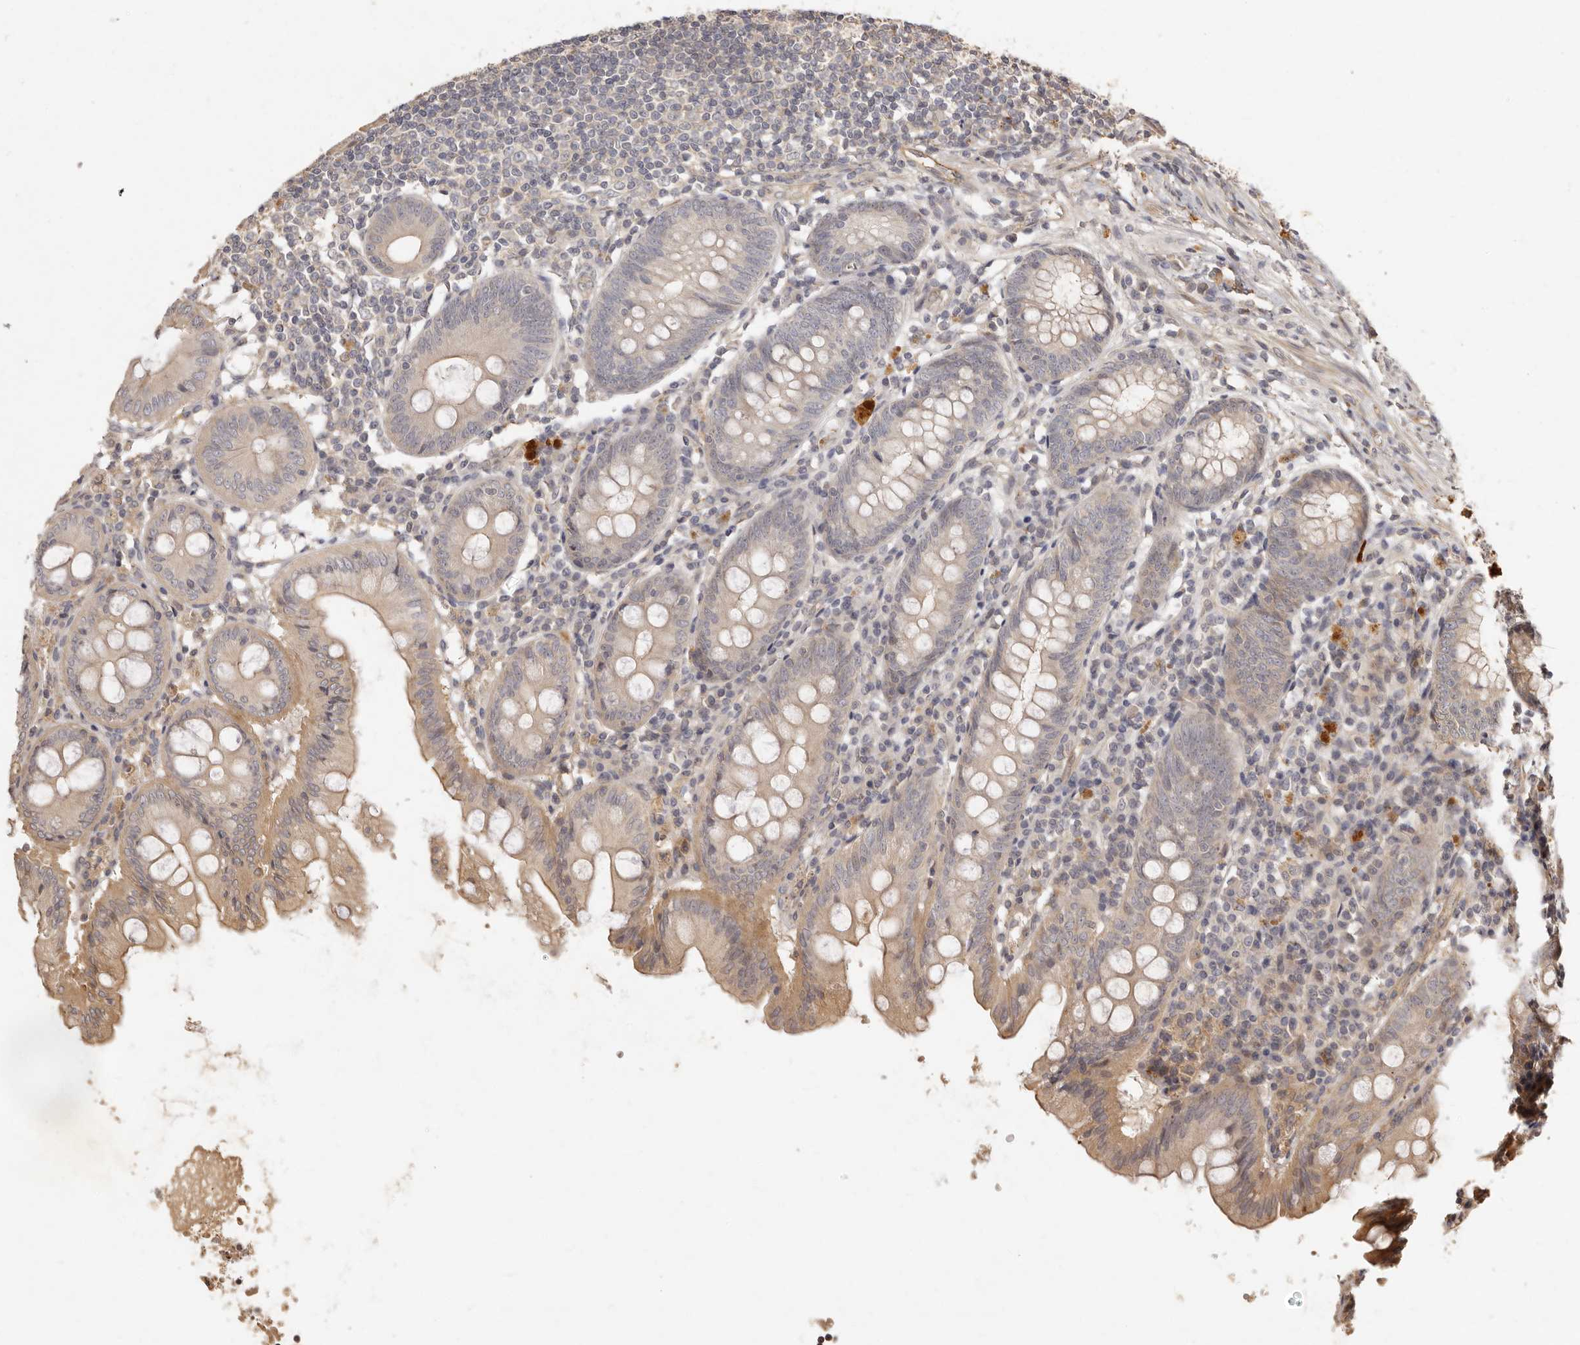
{"staining": {"intensity": "moderate", "quantity": "25%-75%", "location": "cytoplasmic/membranous"}, "tissue": "appendix", "cell_type": "Glandular cells", "image_type": "normal", "snomed": [{"axis": "morphology", "description": "Normal tissue, NOS"}, {"axis": "topography", "description": "Appendix"}], "caption": "This micrograph displays immunohistochemistry staining of unremarkable appendix, with medium moderate cytoplasmic/membranous expression in approximately 25%-75% of glandular cells.", "gene": "SEMA3A", "patient": {"sex": "female", "age": 54}}